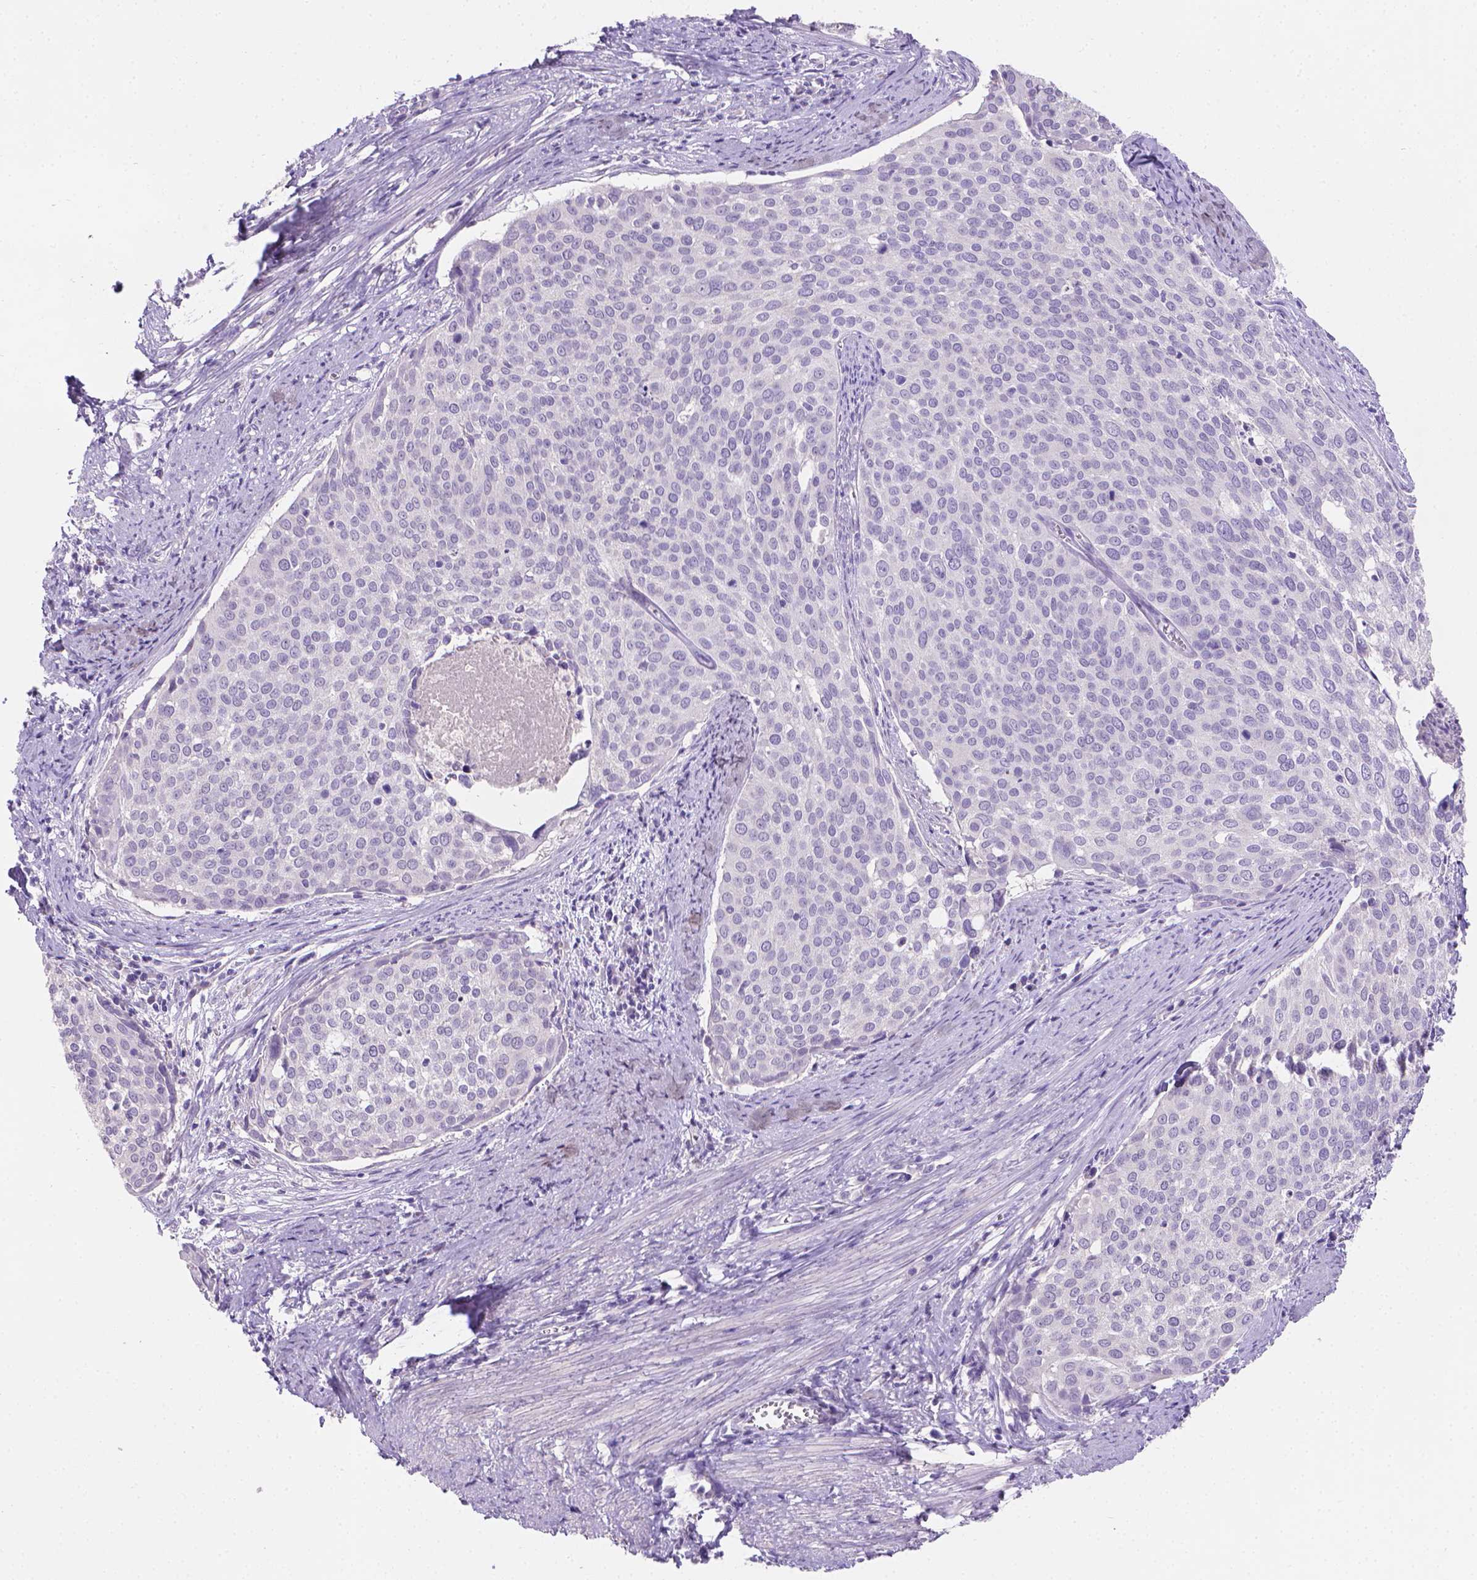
{"staining": {"intensity": "negative", "quantity": "none", "location": "none"}, "tissue": "cervical cancer", "cell_type": "Tumor cells", "image_type": "cancer", "snomed": [{"axis": "morphology", "description": "Squamous cell carcinoma, NOS"}, {"axis": "topography", "description": "Cervix"}], "caption": "The image exhibits no significant positivity in tumor cells of squamous cell carcinoma (cervical).", "gene": "TNNI2", "patient": {"sex": "female", "age": 39}}